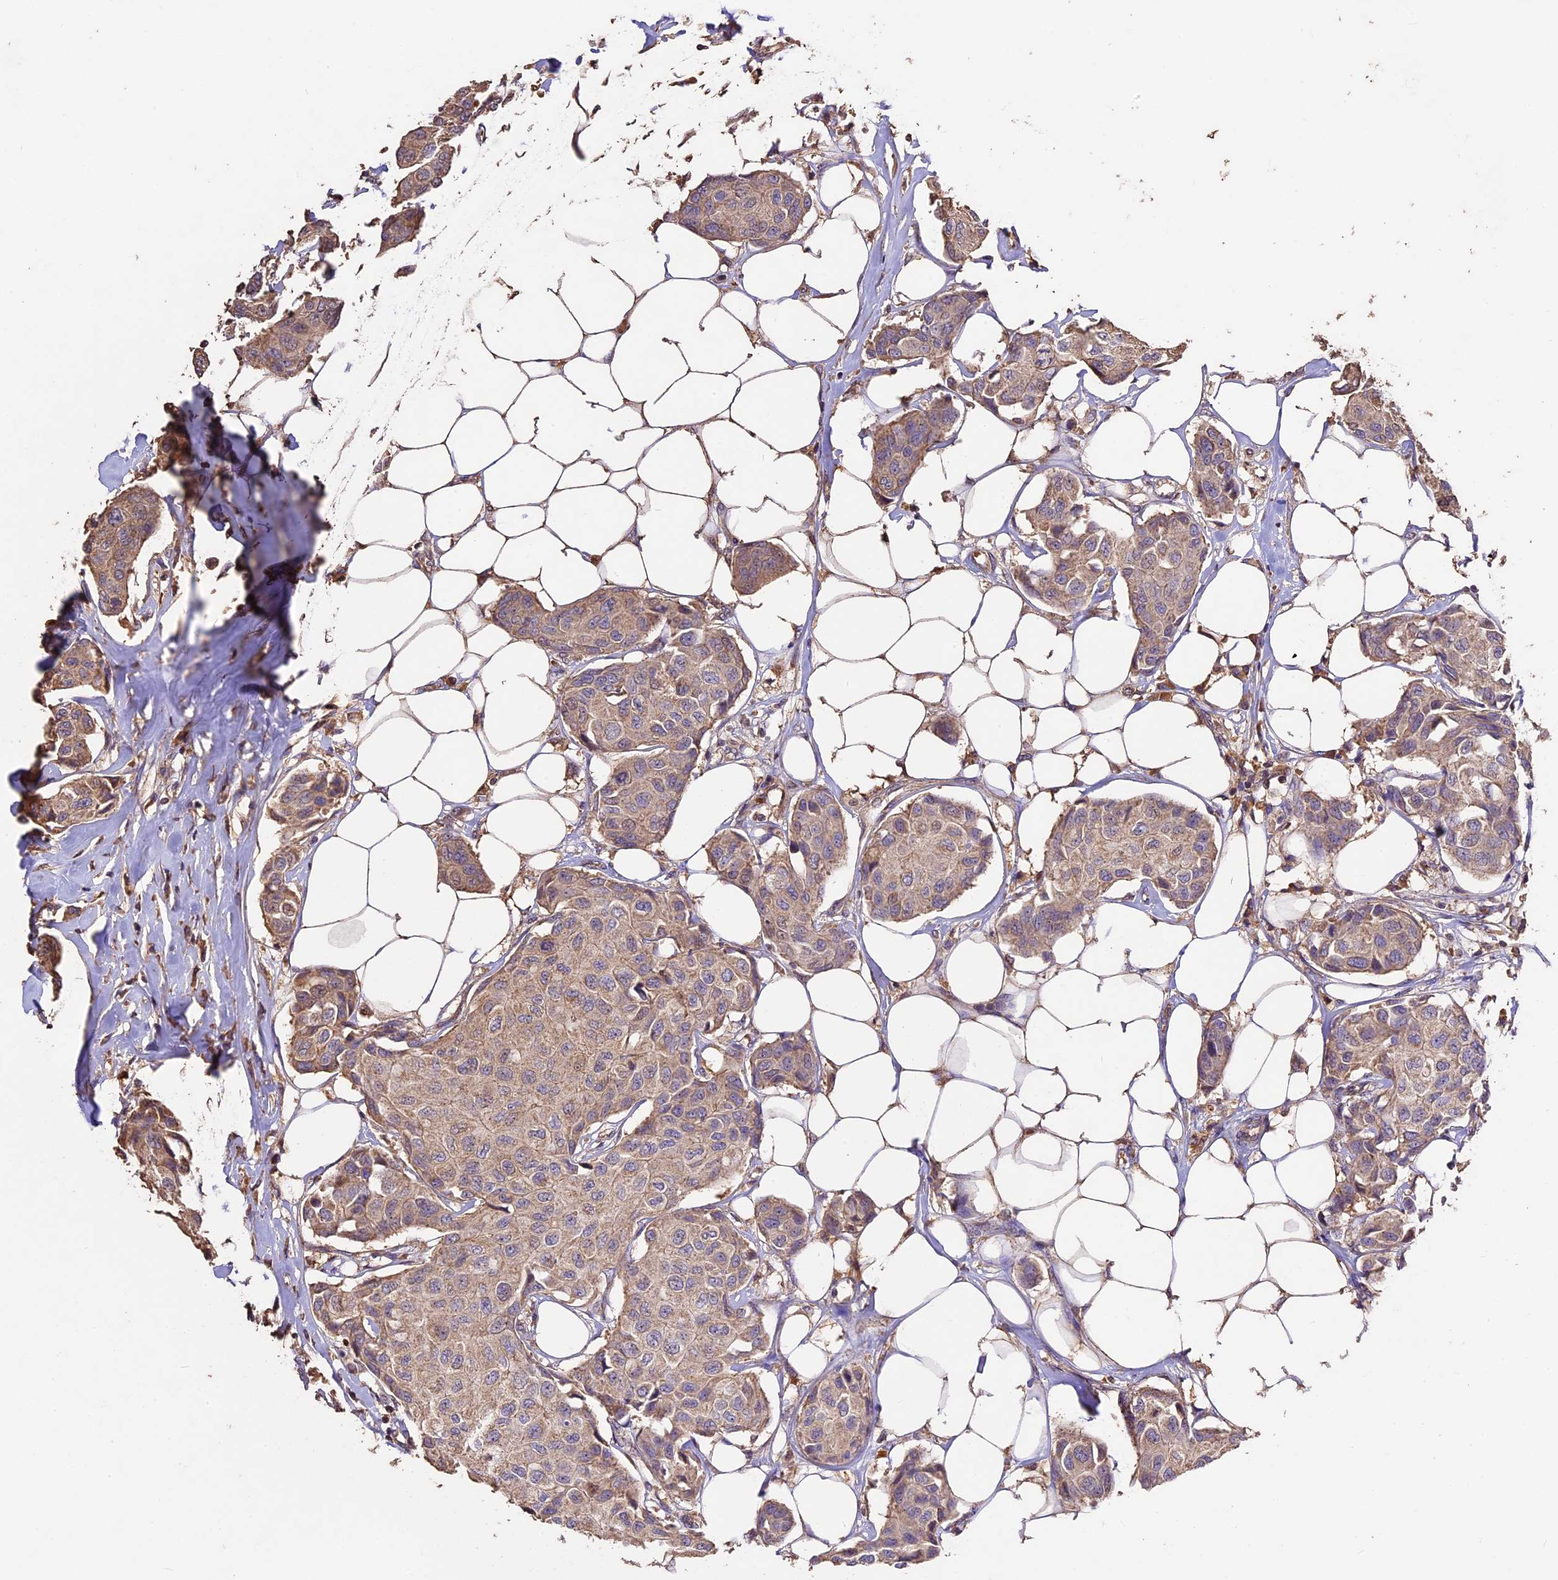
{"staining": {"intensity": "weak", "quantity": ">75%", "location": "cytoplasmic/membranous"}, "tissue": "breast cancer", "cell_type": "Tumor cells", "image_type": "cancer", "snomed": [{"axis": "morphology", "description": "Duct carcinoma"}, {"axis": "topography", "description": "Breast"}], "caption": "Breast cancer (invasive ductal carcinoma) tissue displays weak cytoplasmic/membranous staining in approximately >75% of tumor cells, visualized by immunohistochemistry.", "gene": "CRLF1", "patient": {"sex": "female", "age": 80}}